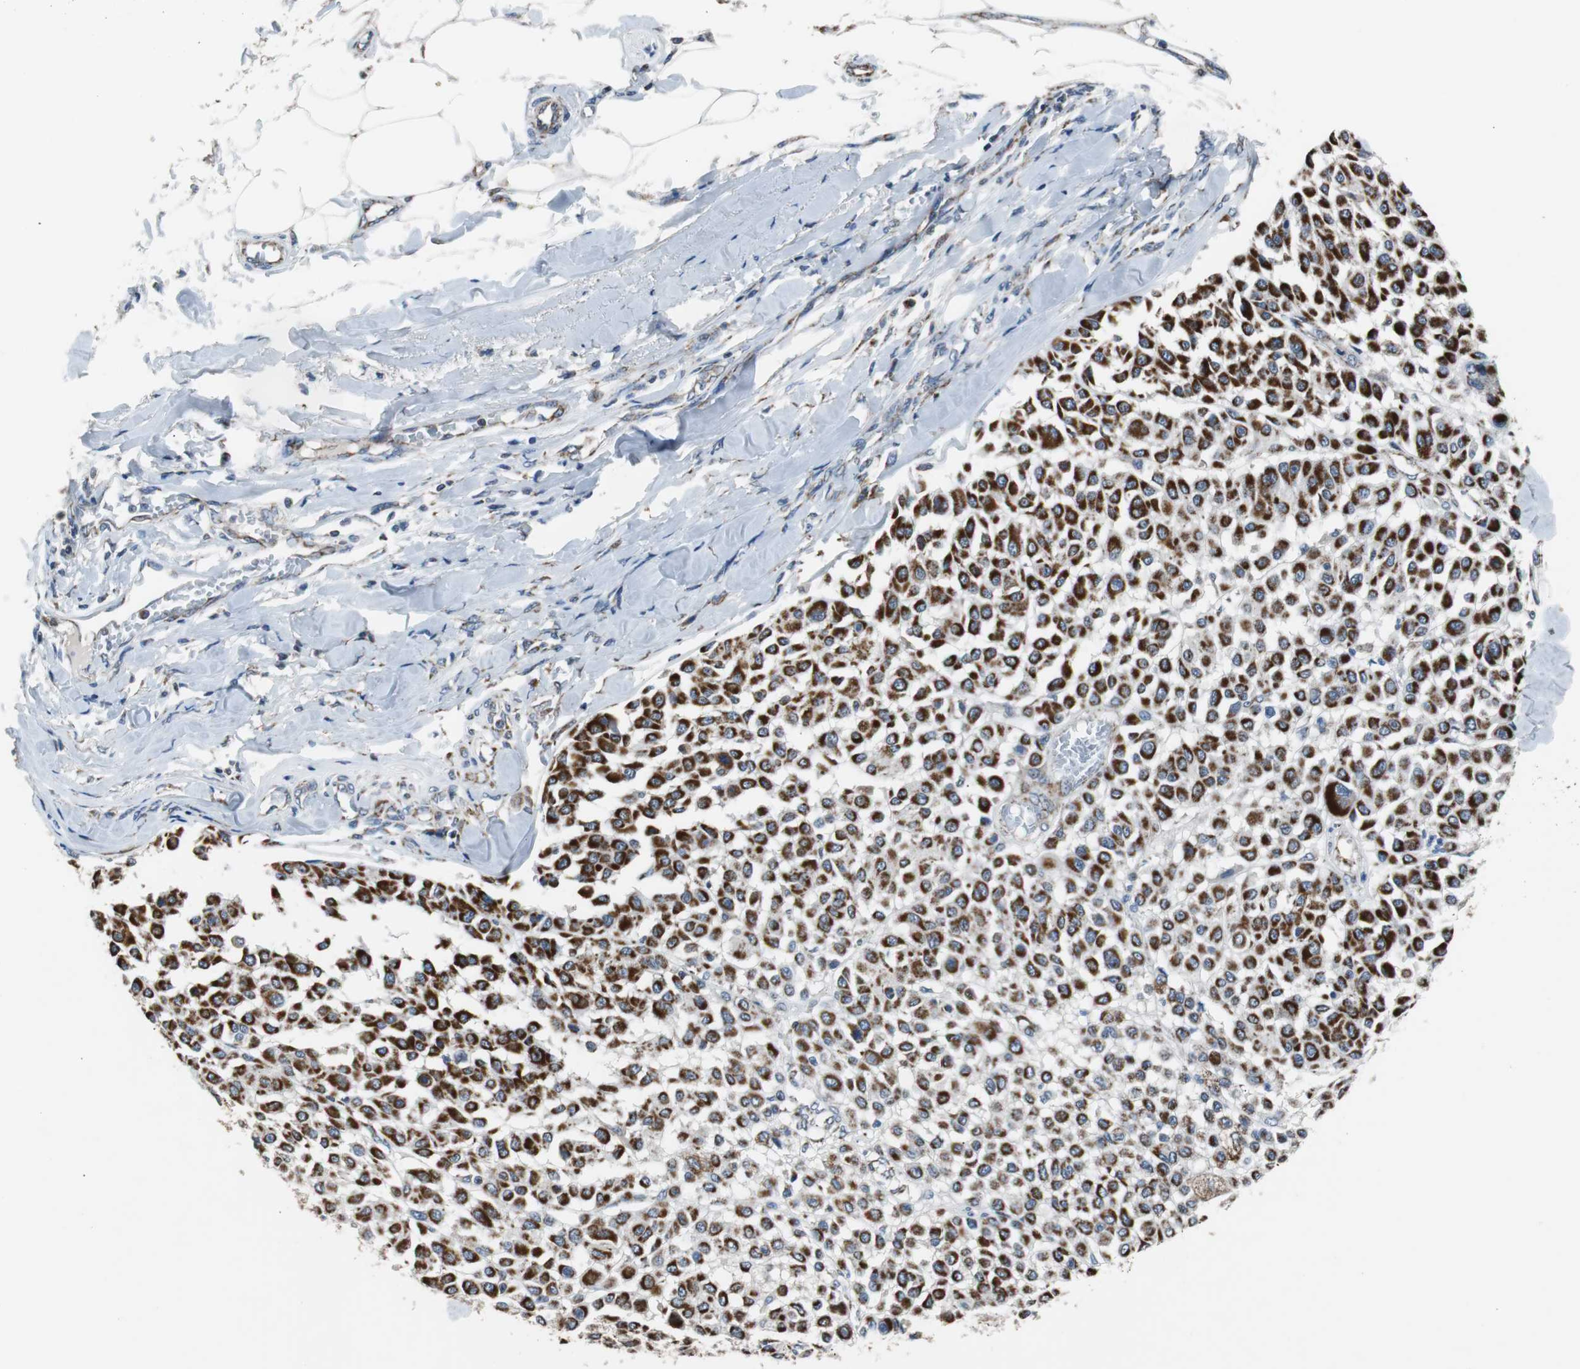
{"staining": {"intensity": "strong", "quantity": ">75%", "location": "cytoplasmic/membranous"}, "tissue": "melanoma", "cell_type": "Tumor cells", "image_type": "cancer", "snomed": [{"axis": "morphology", "description": "Malignant melanoma, Metastatic site"}, {"axis": "topography", "description": "Soft tissue"}], "caption": "The histopathology image shows staining of malignant melanoma (metastatic site), revealing strong cytoplasmic/membranous protein staining (brown color) within tumor cells.", "gene": "PITRM1", "patient": {"sex": "male", "age": 41}}